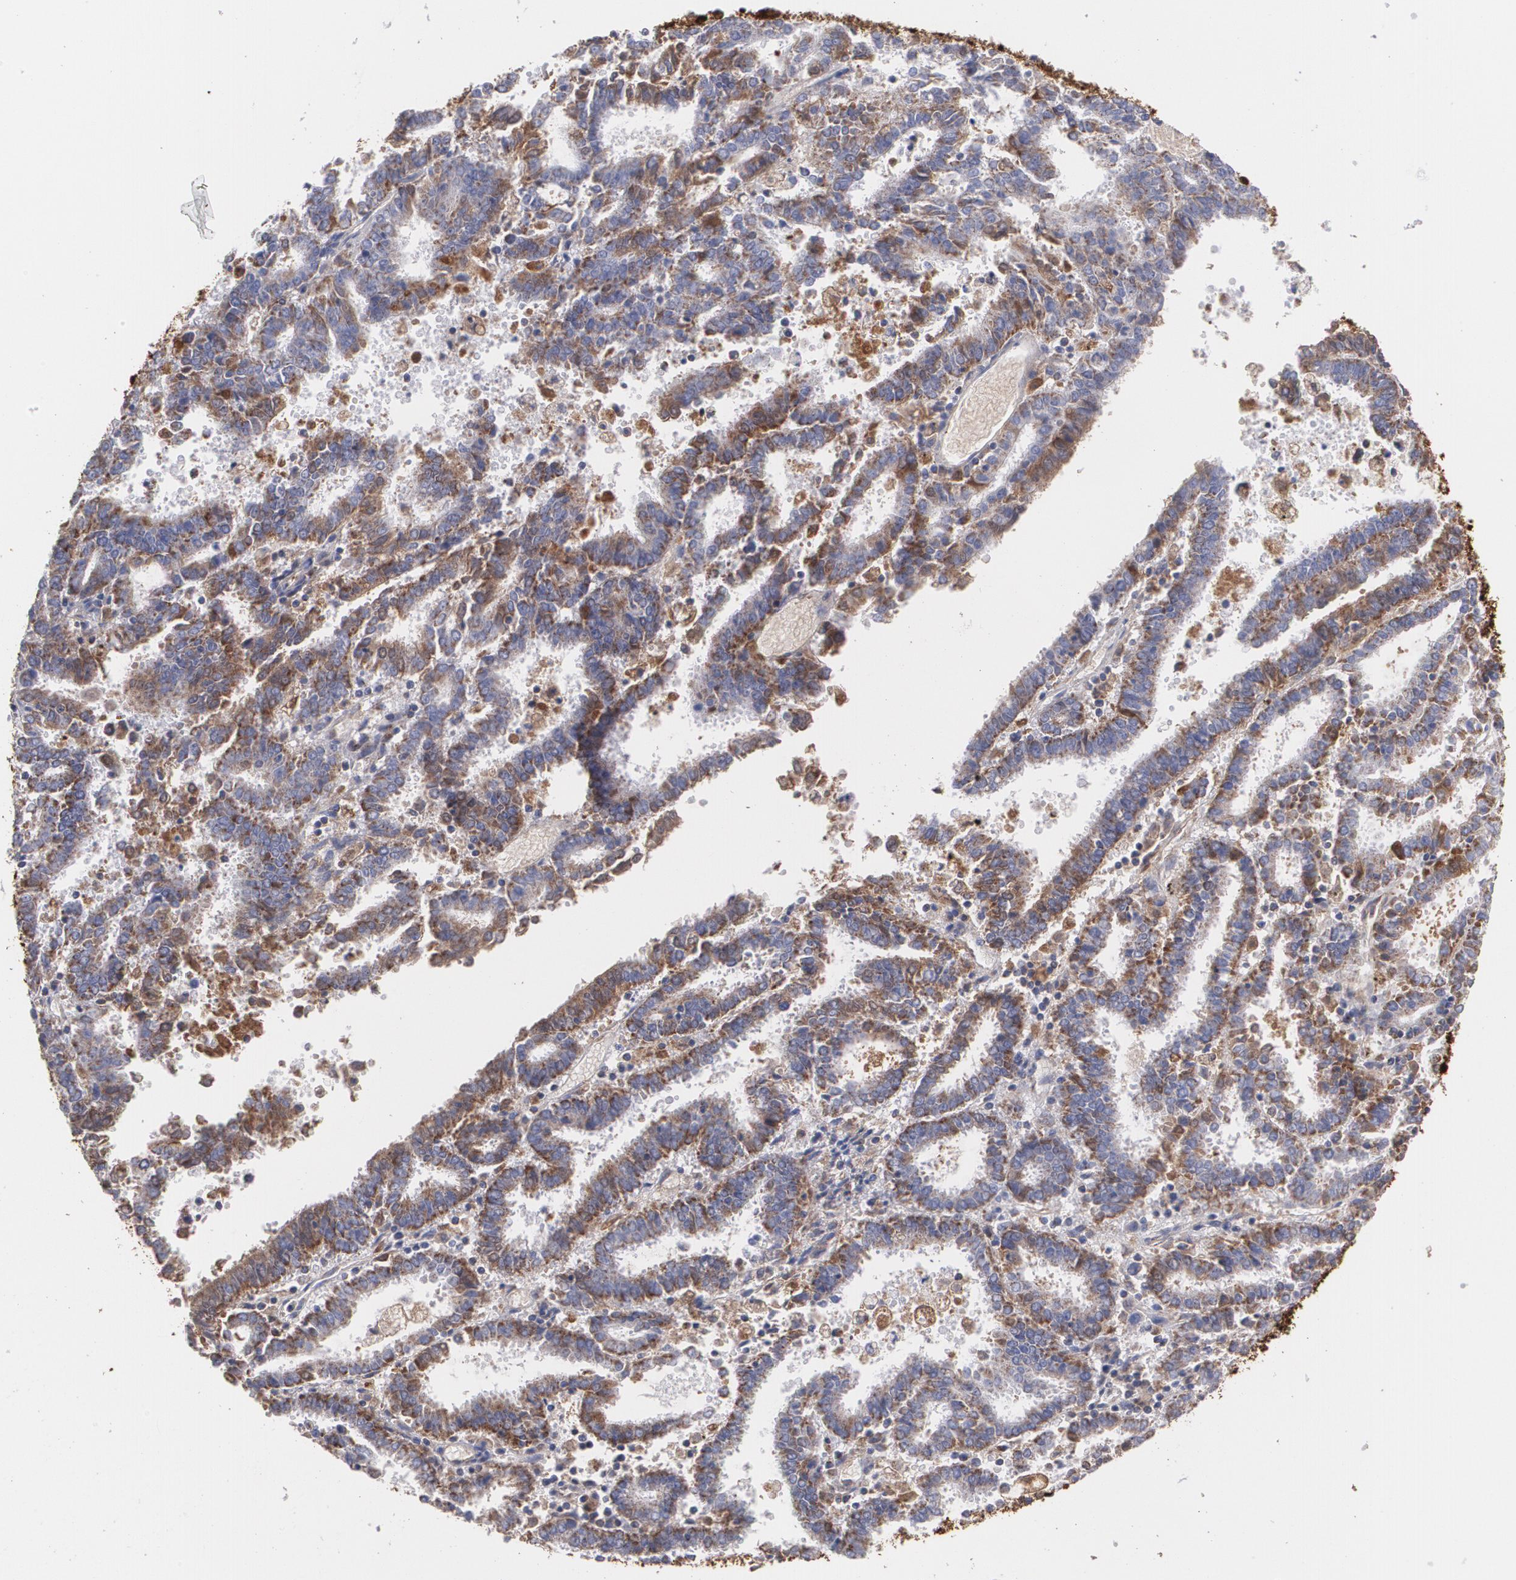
{"staining": {"intensity": "moderate", "quantity": "25%-75%", "location": "cytoplasmic/membranous"}, "tissue": "endometrial cancer", "cell_type": "Tumor cells", "image_type": "cancer", "snomed": [{"axis": "morphology", "description": "Adenocarcinoma, NOS"}, {"axis": "topography", "description": "Uterus"}], "caption": "DAB immunohistochemical staining of human endometrial cancer (adenocarcinoma) shows moderate cytoplasmic/membranous protein expression in approximately 25%-75% of tumor cells.", "gene": "FBLN1", "patient": {"sex": "female", "age": 83}}